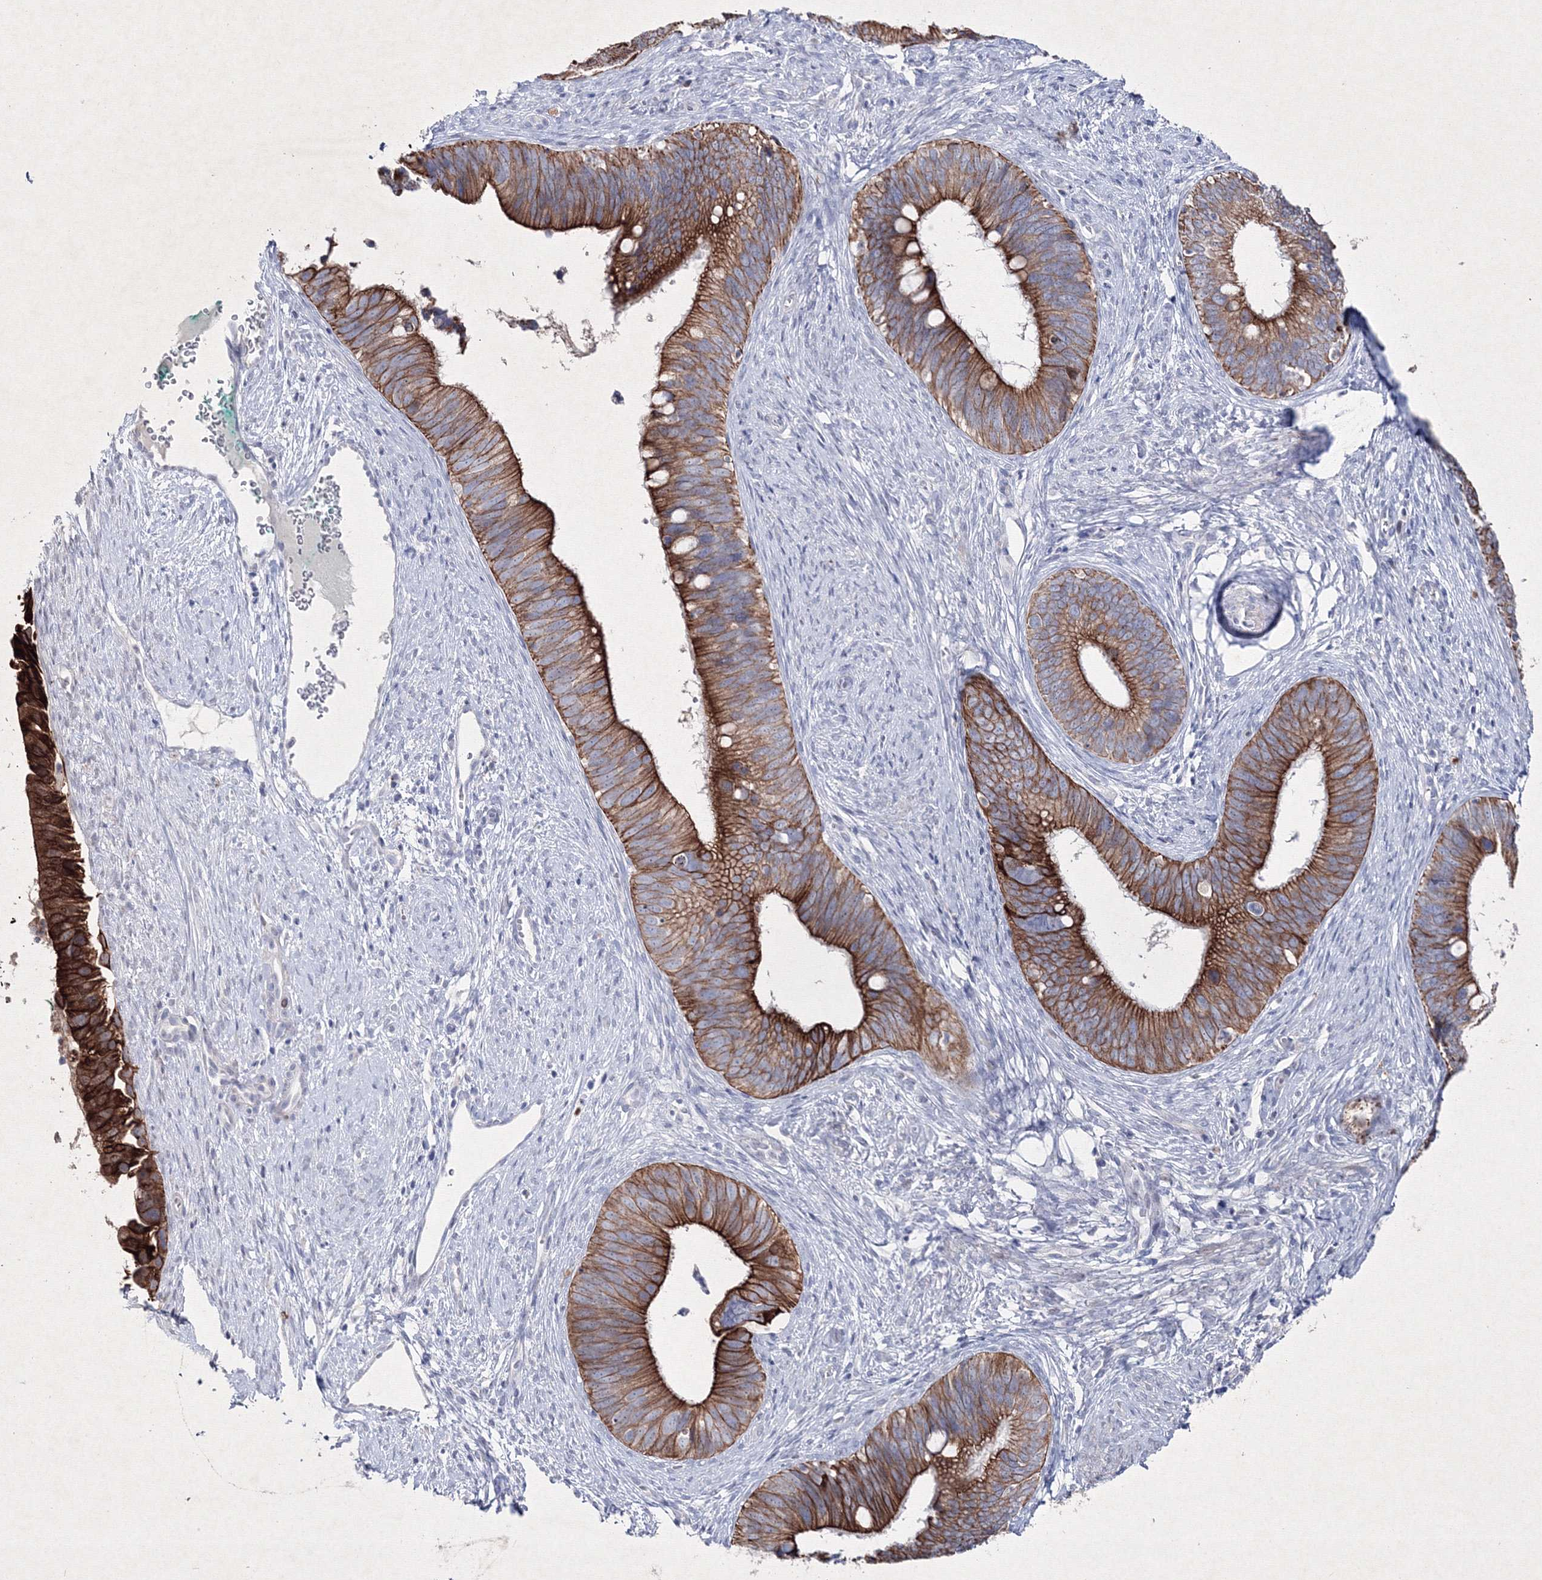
{"staining": {"intensity": "strong", "quantity": ">75%", "location": "cytoplasmic/membranous"}, "tissue": "cervical cancer", "cell_type": "Tumor cells", "image_type": "cancer", "snomed": [{"axis": "morphology", "description": "Adenocarcinoma, NOS"}, {"axis": "topography", "description": "Cervix"}], "caption": "About >75% of tumor cells in cervical adenocarcinoma display strong cytoplasmic/membranous protein positivity as visualized by brown immunohistochemical staining.", "gene": "SMIM29", "patient": {"sex": "female", "age": 42}}